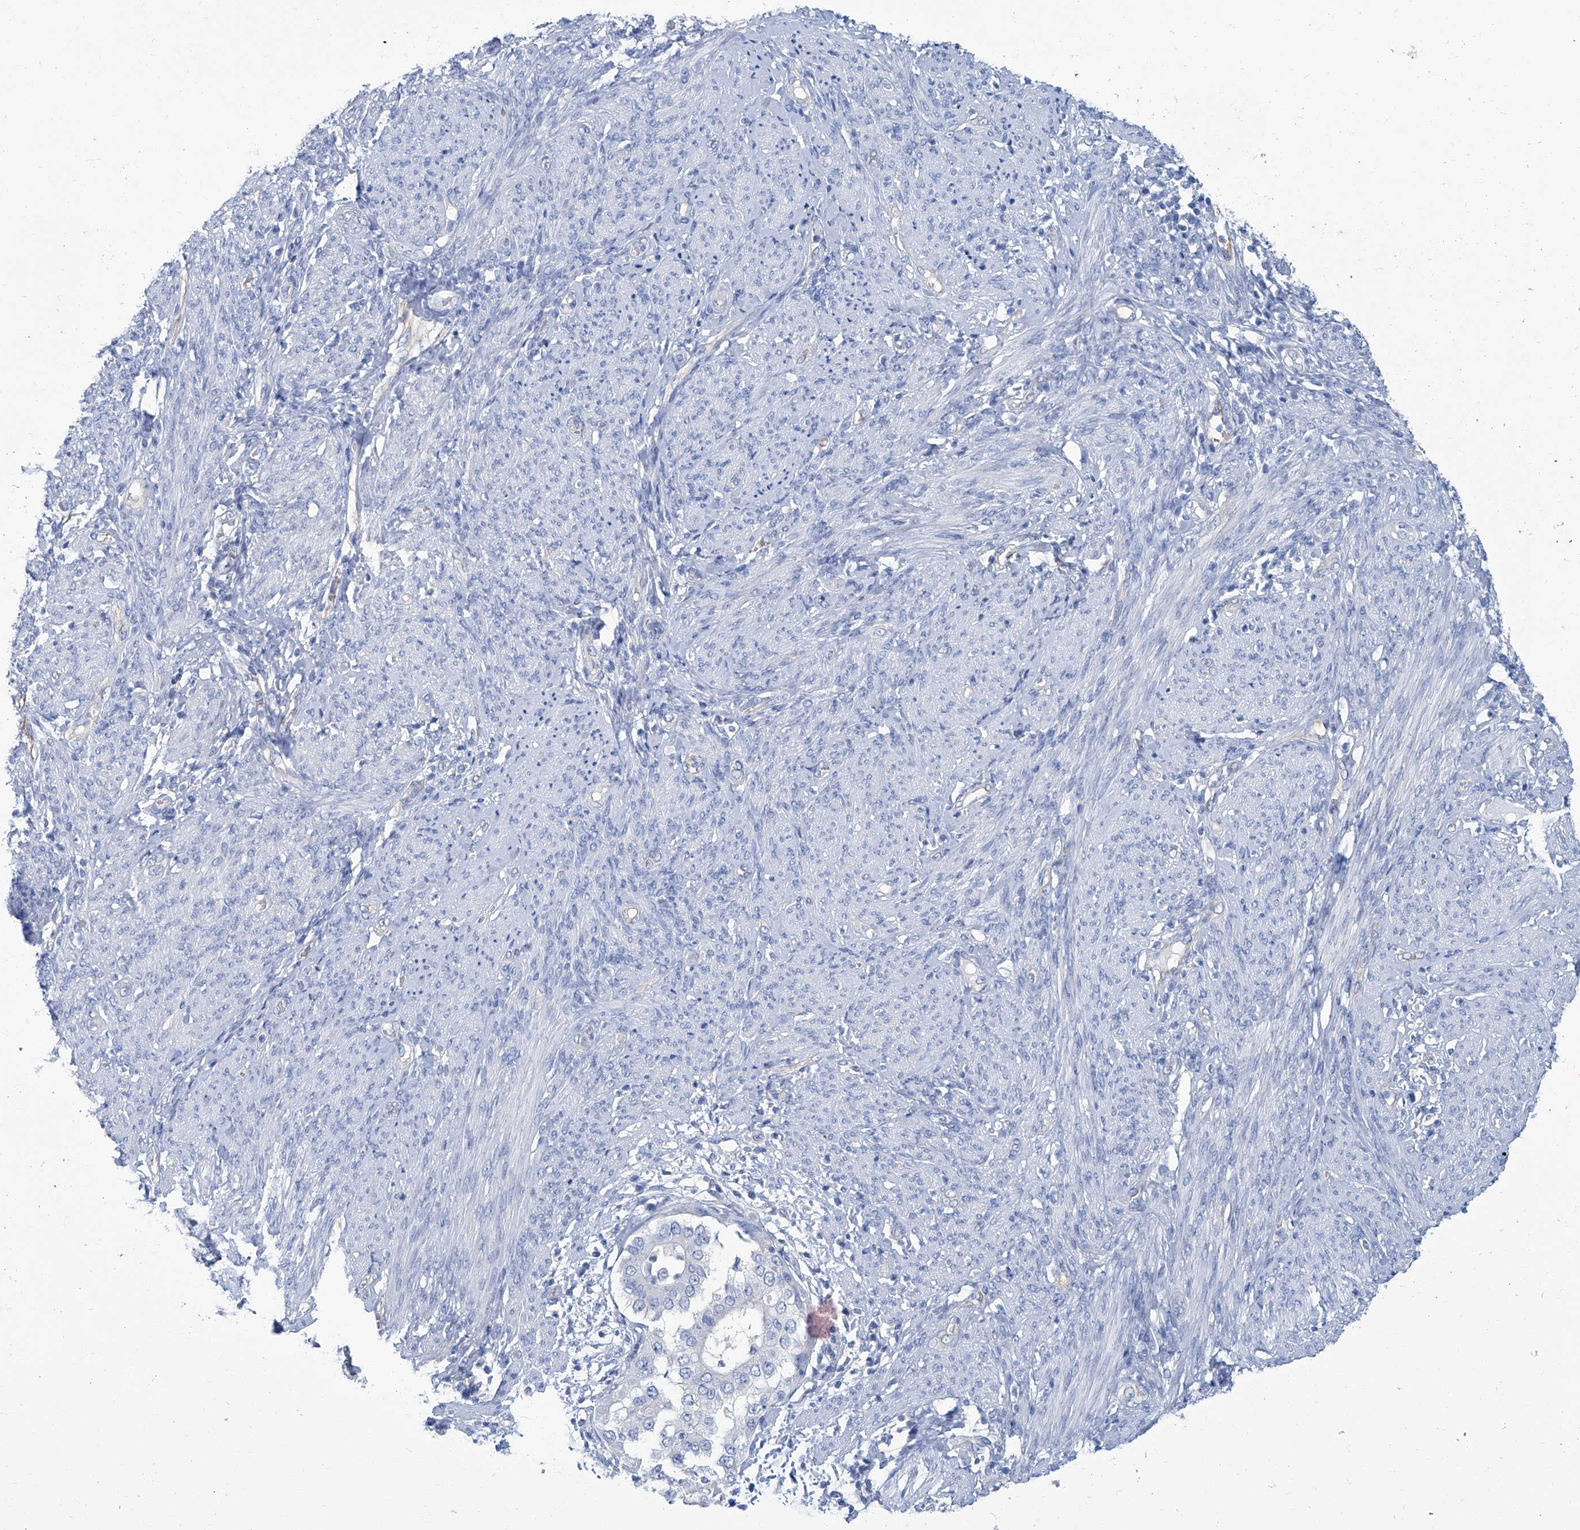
{"staining": {"intensity": "negative", "quantity": "none", "location": "none"}, "tissue": "endometrial cancer", "cell_type": "Tumor cells", "image_type": "cancer", "snomed": [{"axis": "morphology", "description": "Adenocarcinoma, NOS"}, {"axis": "topography", "description": "Endometrium"}], "caption": "Immunohistochemical staining of adenocarcinoma (endometrial) exhibits no significant staining in tumor cells.", "gene": "PFKL", "patient": {"sex": "female", "age": 85}}